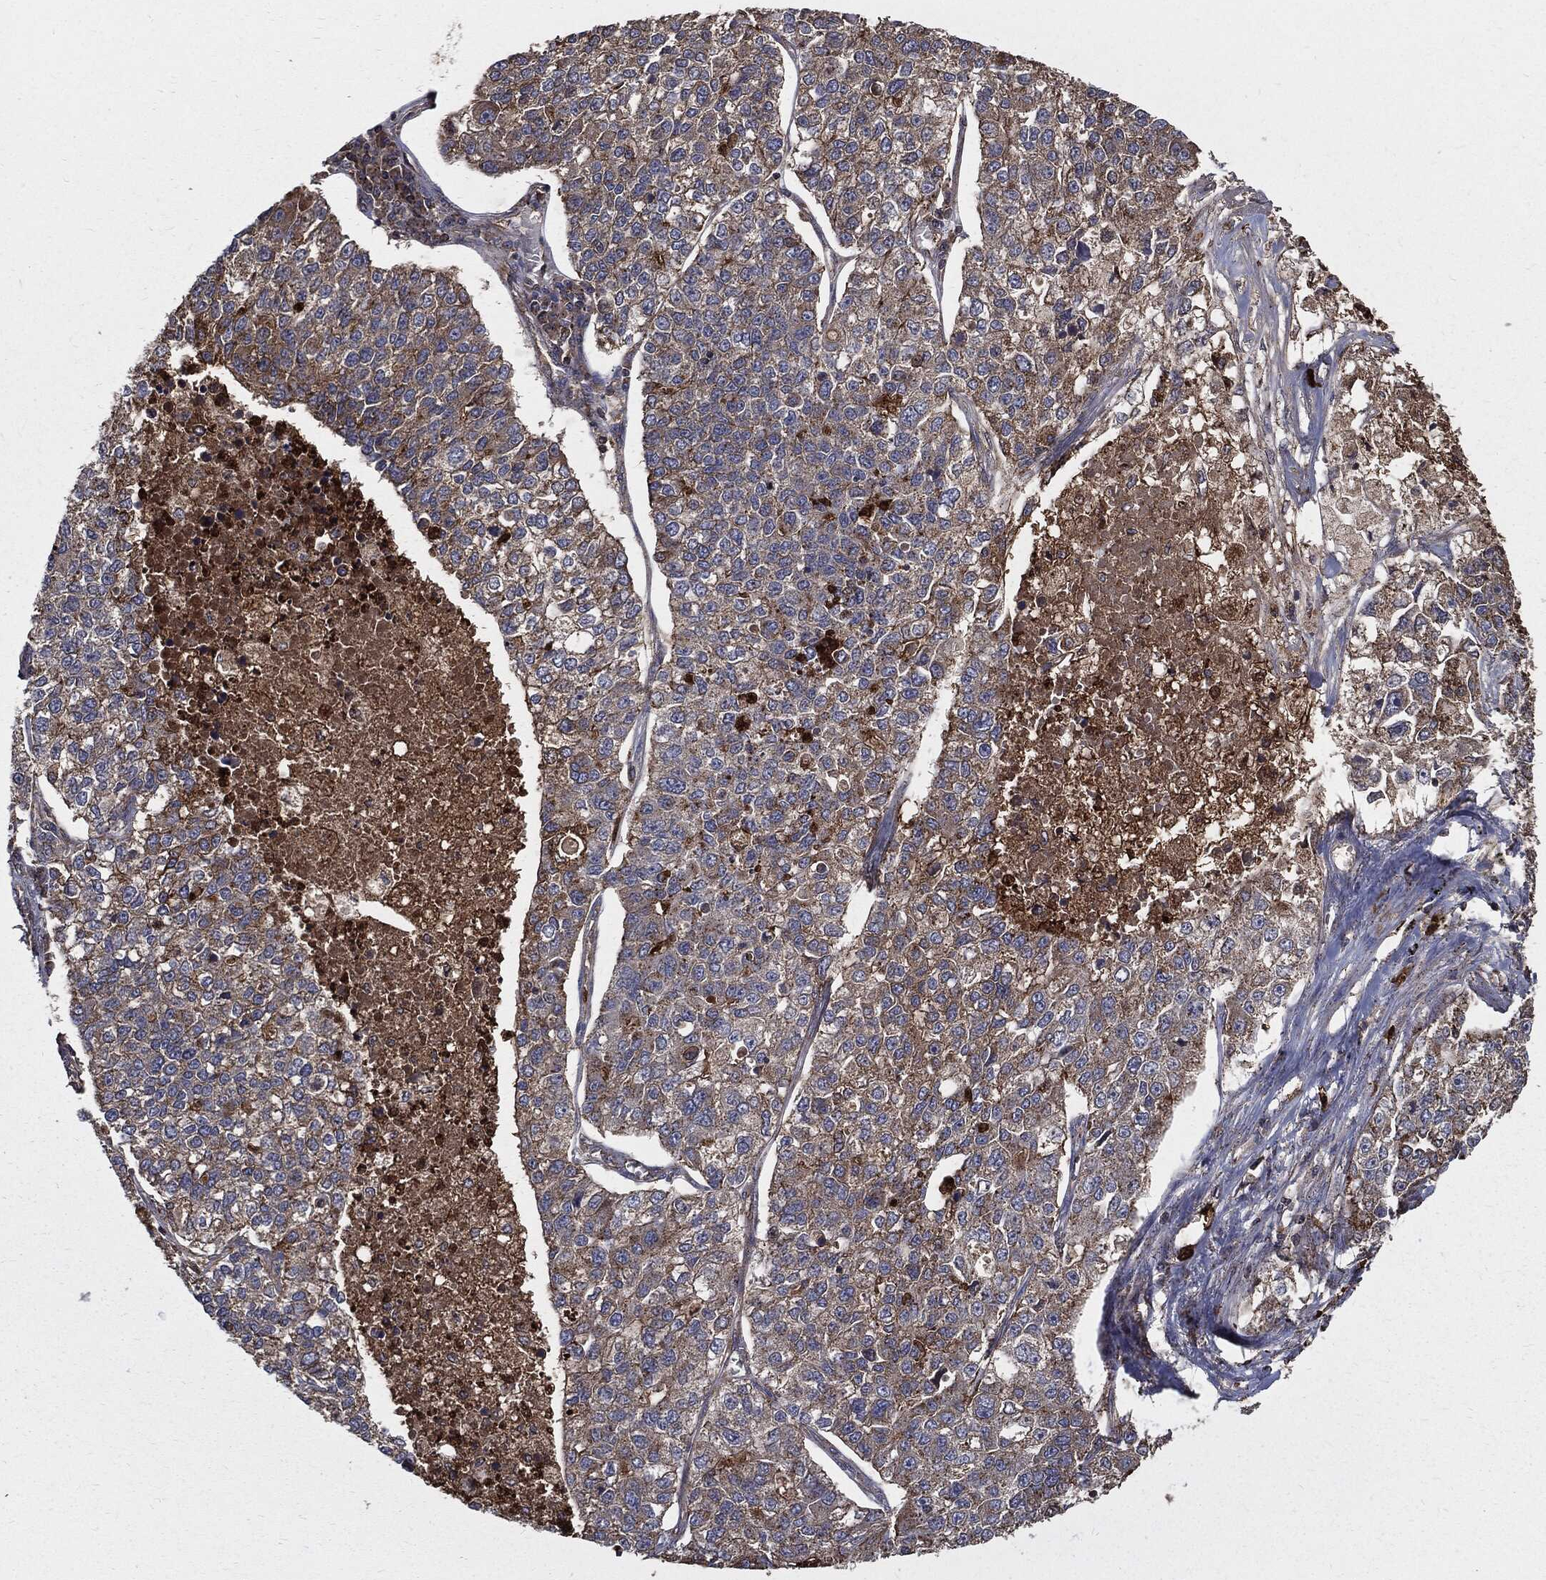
{"staining": {"intensity": "moderate", "quantity": "<25%", "location": "cytoplasmic/membranous"}, "tissue": "lung cancer", "cell_type": "Tumor cells", "image_type": "cancer", "snomed": [{"axis": "morphology", "description": "Adenocarcinoma, NOS"}, {"axis": "topography", "description": "Lung"}], "caption": "This micrograph demonstrates immunohistochemistry (IHC) staining of human lung cancer (adenocarcinoma), with low moderate cytoplasmic/membranous staining in about <25% of tumor cells.", "gene": "PDCD6IP", "patient": {"sex": "male", "age": 49}}